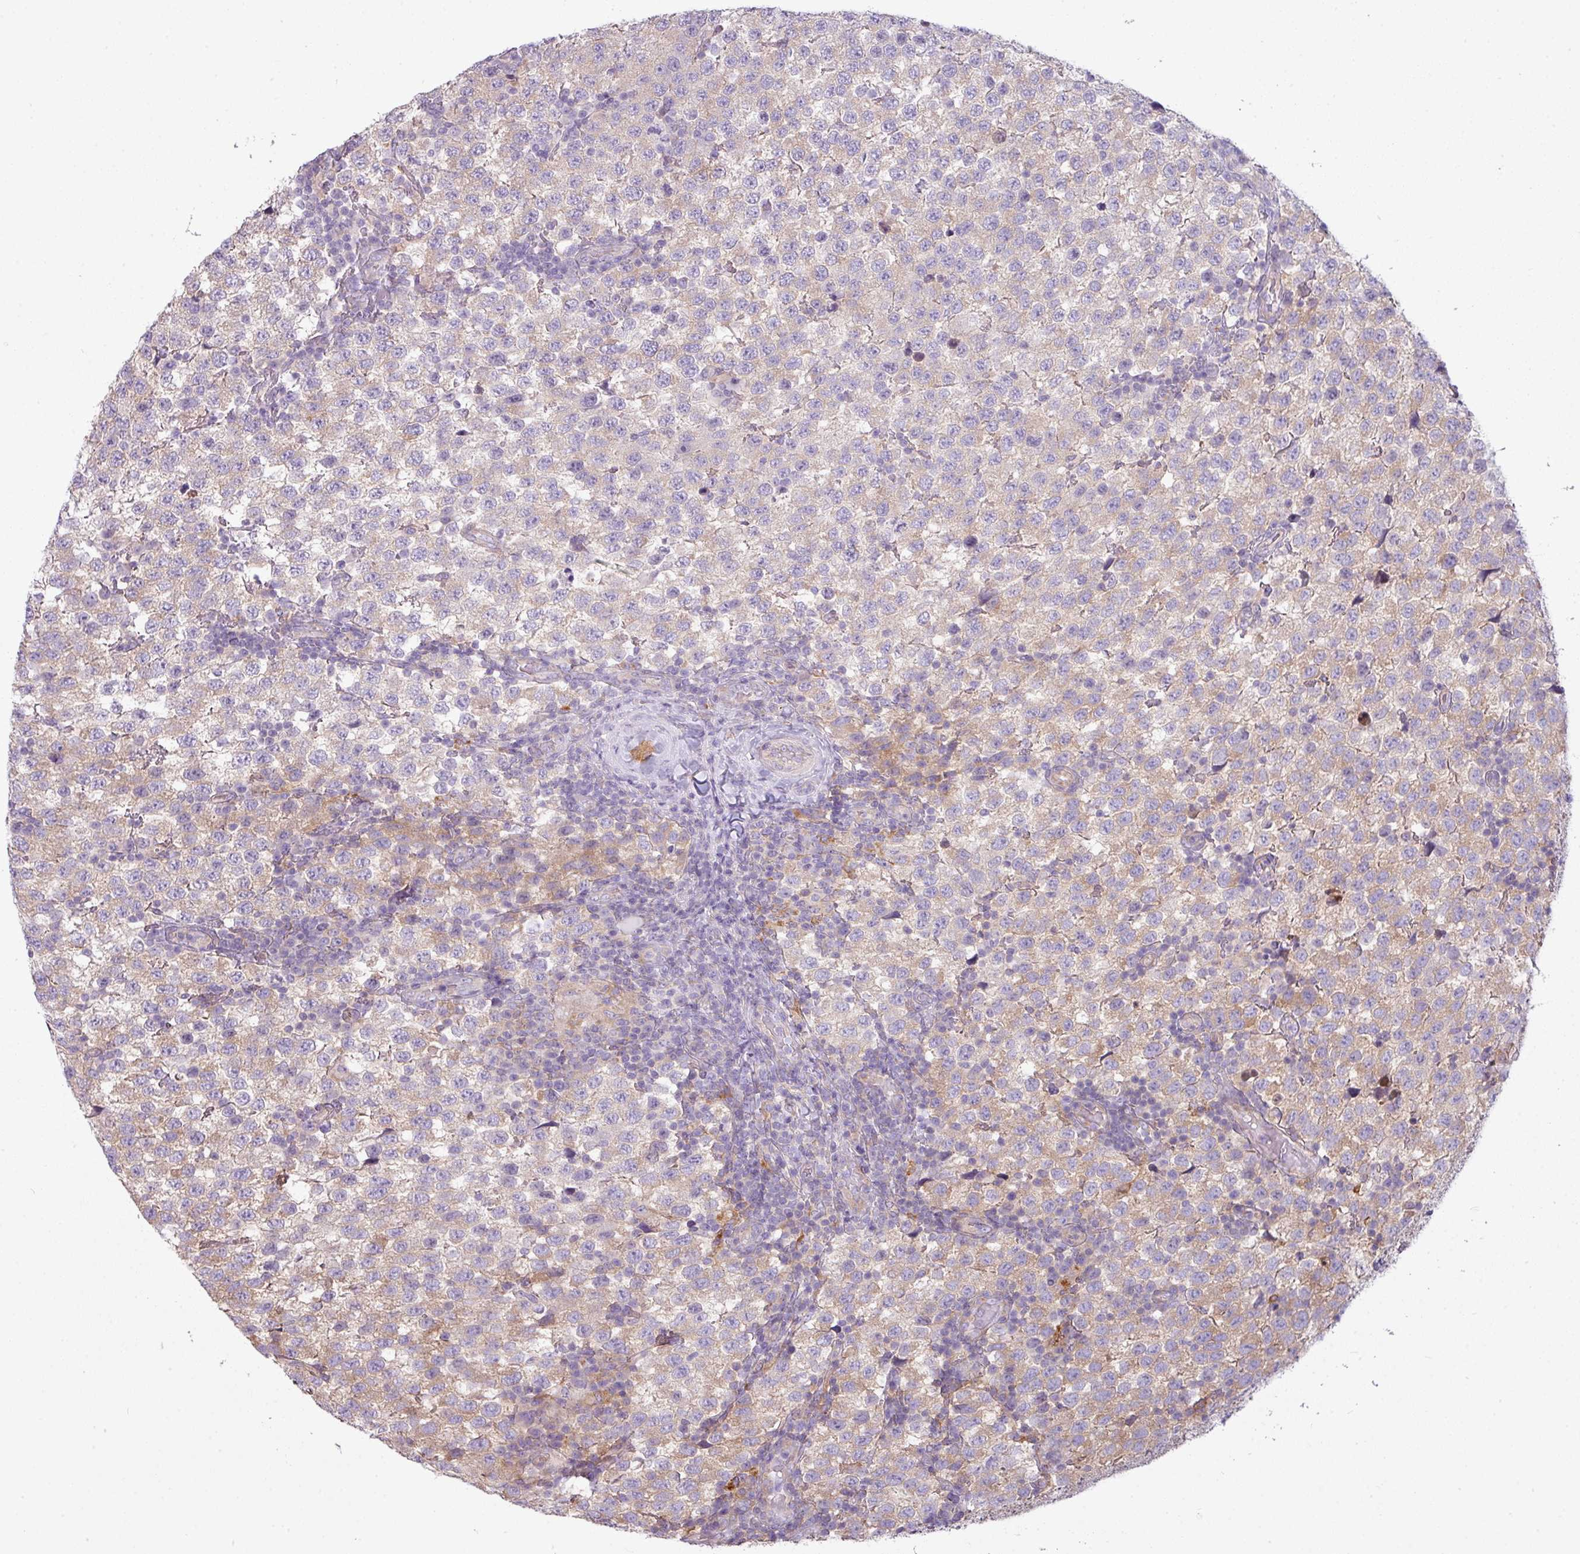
{"staining": {"intensity": "weak", "quantity": "25%-75%", "location": "cytoplasmic/membranous"}, "tissue": "testis cancer", "cell_type": "Tumor cells", "image_type": "cancer", "snomed": [{"axis": "morphology", "description": "Seminoma, NOS"}, {"axis": "topography", "description": "Testis"}], "caption": "Testis seminoma was stained to show a protein in brown. There is low levels of weak cytoplasmic/membranous expression in approximately 25%-75% of tumor cells.", "gene": "CAMK2B", "patient": {"sex": "male", "age": 34}}